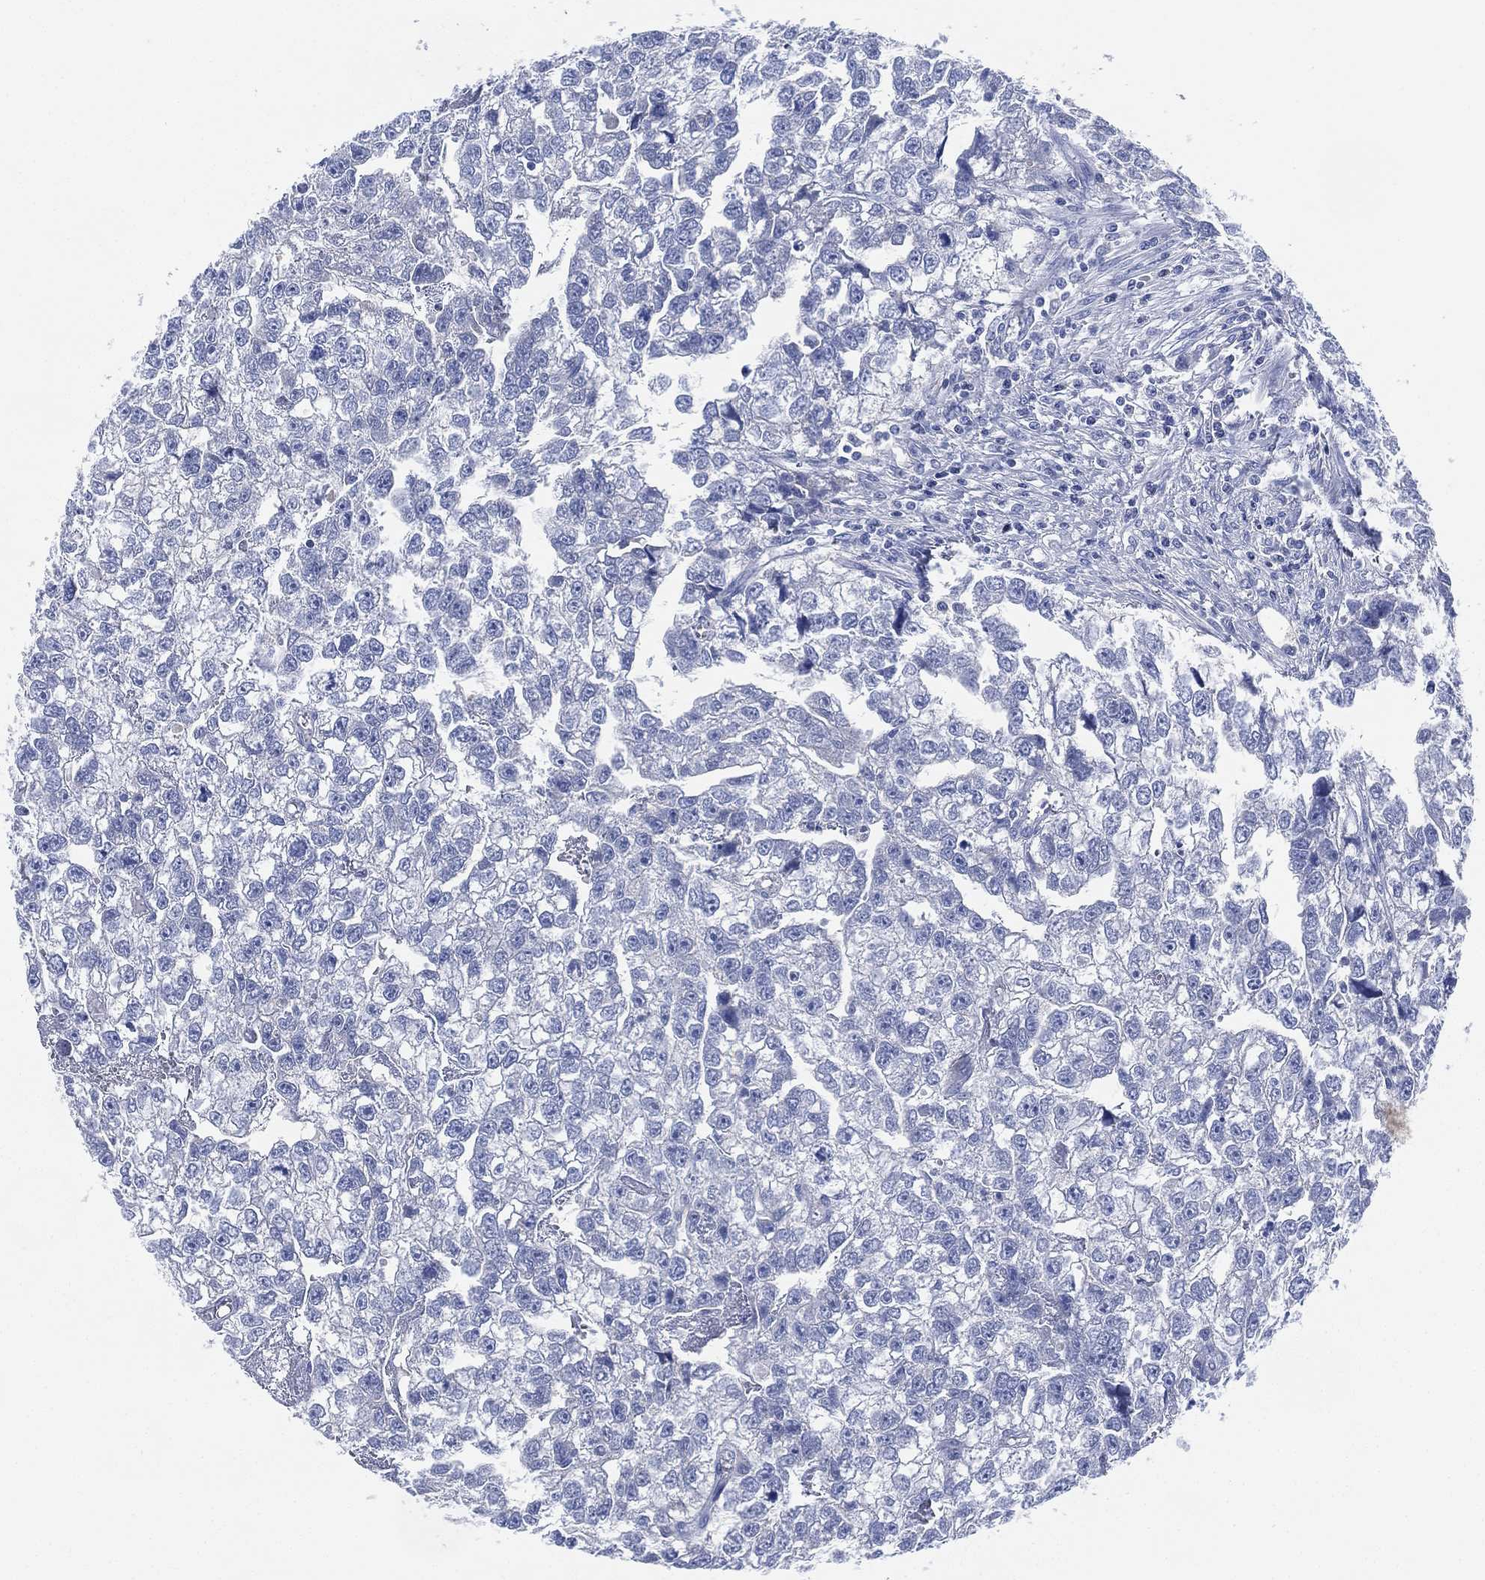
{"staining": {"intensity": "negative", "quantity": "none", "location": "none"}, "tissue": "testis cancer", "cell_type": "Tumor cells", "image_type": "cancer", "snomed": [{"axis": "morphology", "description": "Carcinoma, Embryonal, NOS"}, {"axis": "morphology", "description": "Teratoma, malignant, NOS"}, {"axis": "topography", "description": "Testis"}], "caption": "IHC image of human testis malignant teratoma stained for a protein (brown), which reveals no staining in tumor cells.", "gene": "ADAD2", "patient": {"sex": "male", "age": 44}}